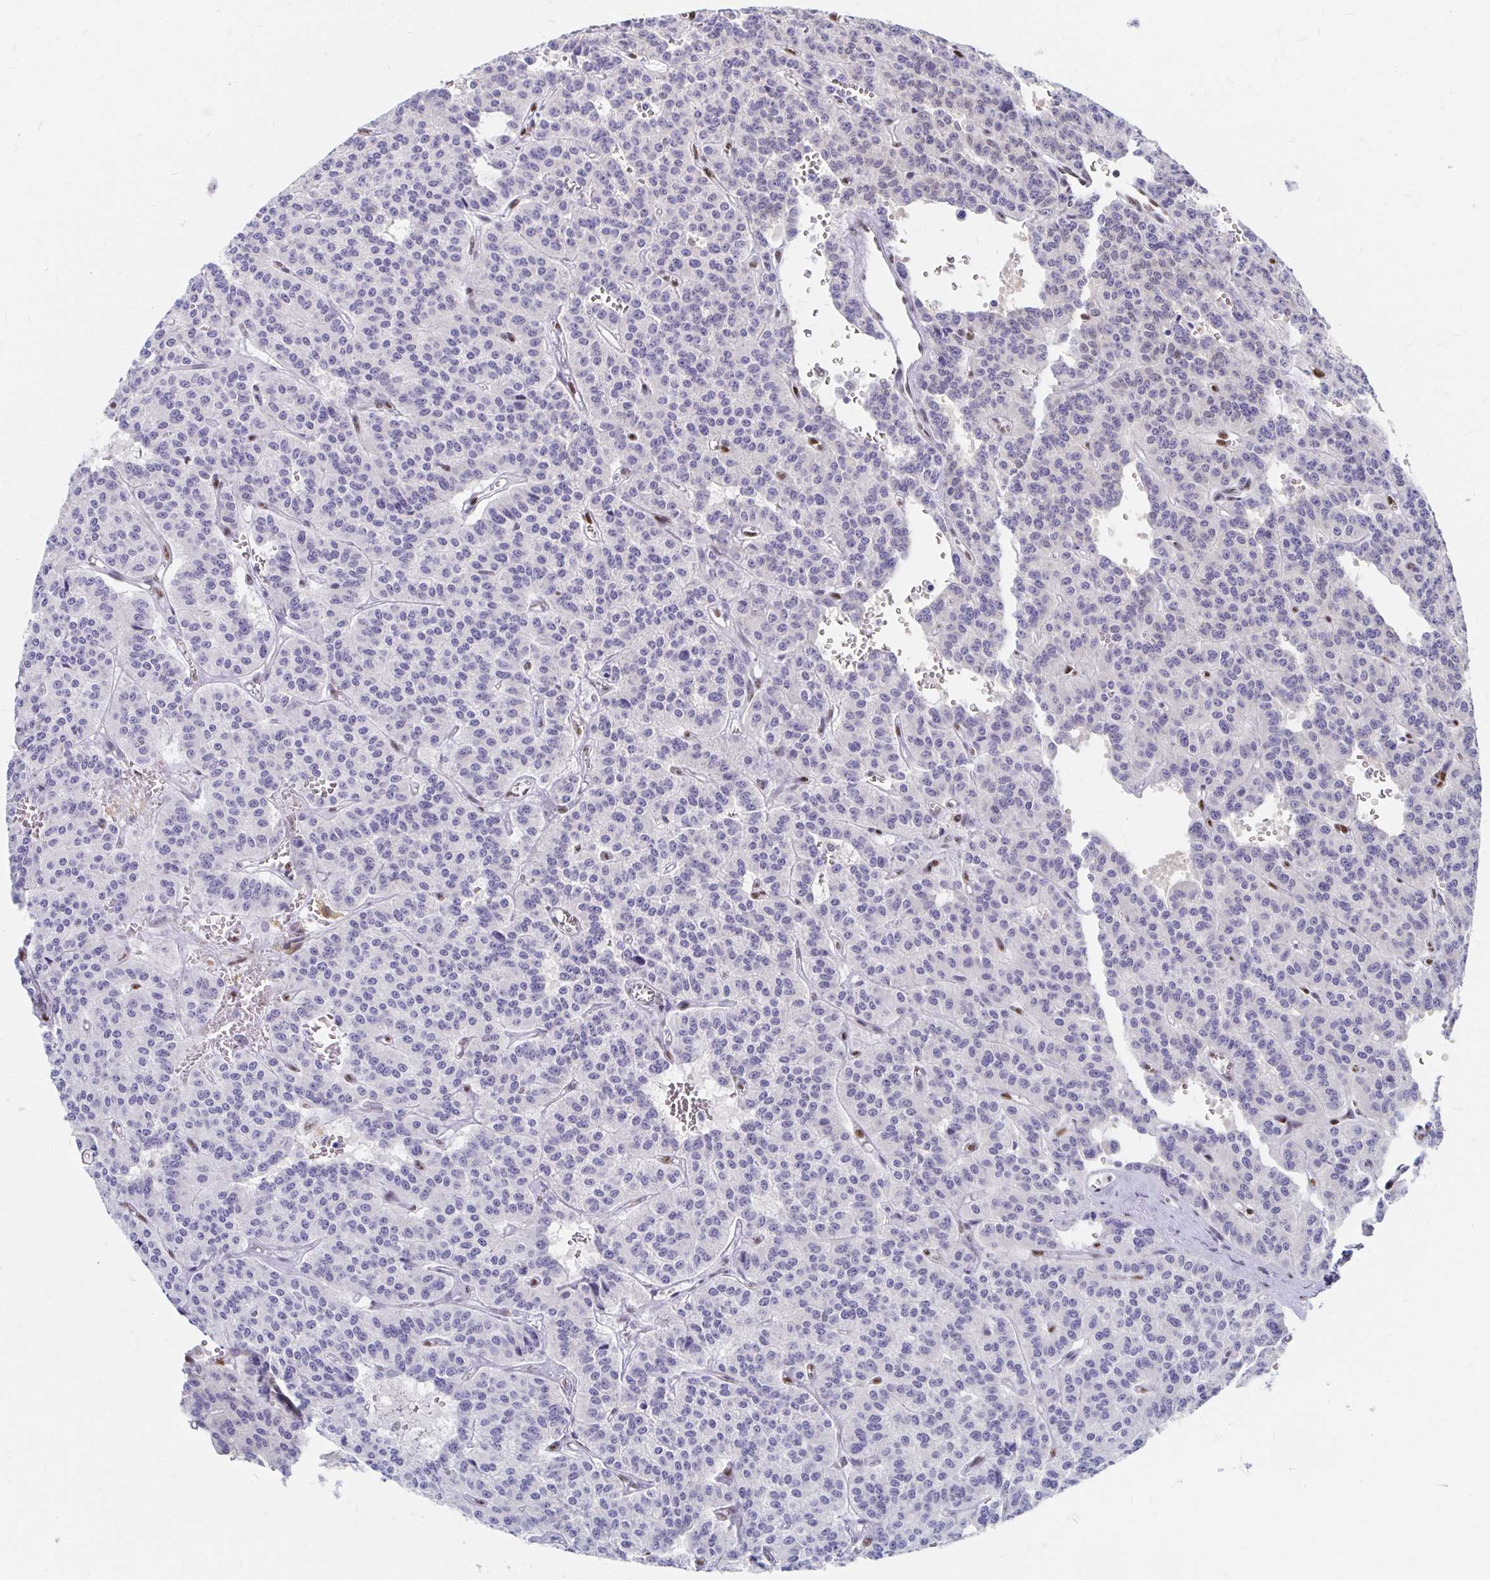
{"staining": {"intensity": "negative", "quantity": "none", "location": "none"}, "tissue": "carcinoid", "cell_type": "Tumor cells", "image_type": "cancer", "snomed": [{"axis": "morphology", "description": "Carcinoid, malignant, NOS"}, {"axis": "topography", "description": "Lung"}], "caption": "DAB (3,3'-diaminobenzidine) immunohistochemical staining of carcinoid displays no significant positivity in tumor cells.", "gene": "CLIC3", "patient": {"sex": "female", "age": 71}}